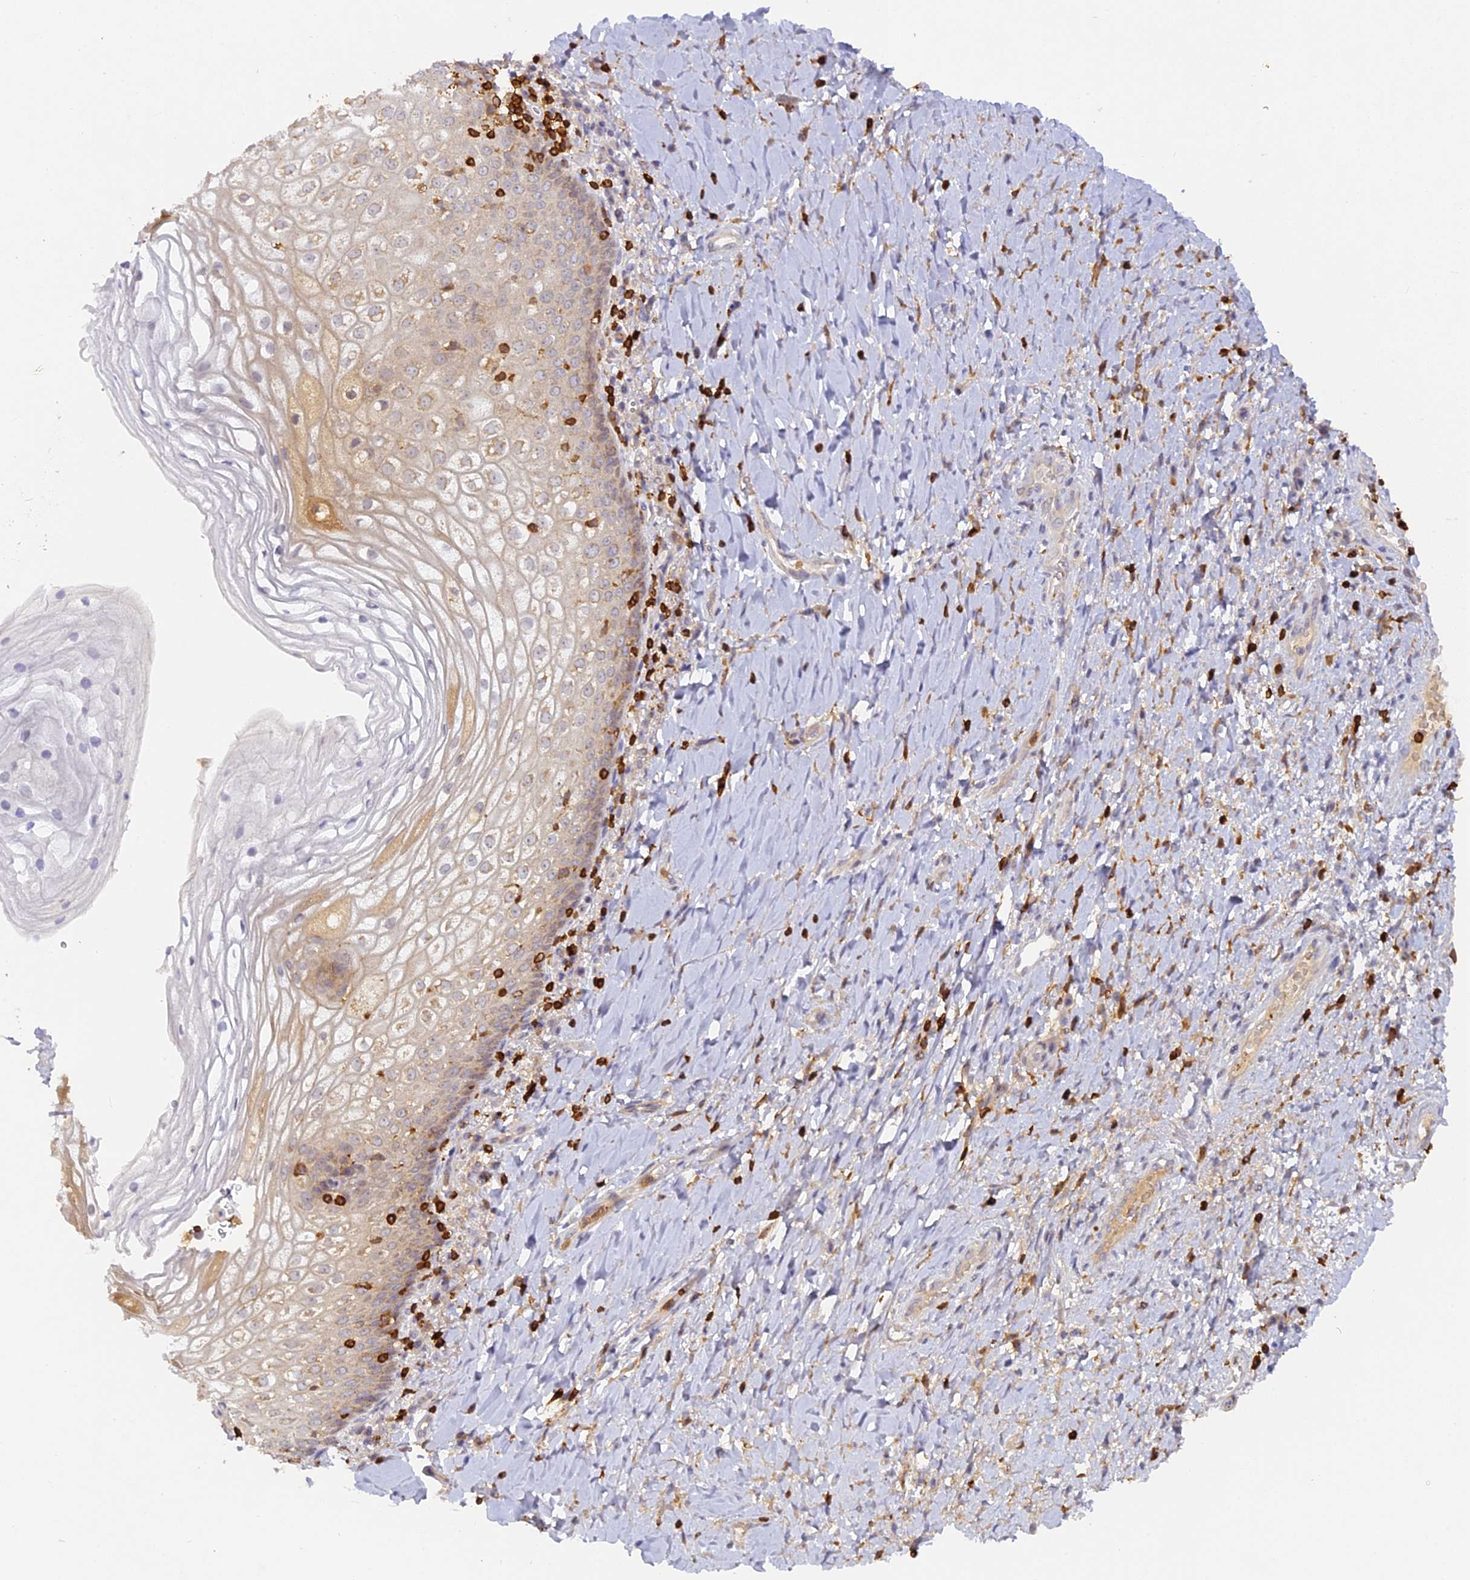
{"staining": {"intensity": "weak", "quantity": "25%-75%", "location": "cytoplasmic/membranous"}, "tissue": "vagina", "cell_type": "Squamous epithelial cells", "image_type": "normal", "snomed": [{"axis": "morphology", "description": "Normal tissue, NOS"}, {"axis": "topography", "description": "Vagina"}], "caption": "The image shows a brown stain indicating the presence of a protein in the cytoplasmic/membranous of squamous epithelial cells in vagina.", "gene": "FYB1", "patient": {"sex": "female", "age": 60}}